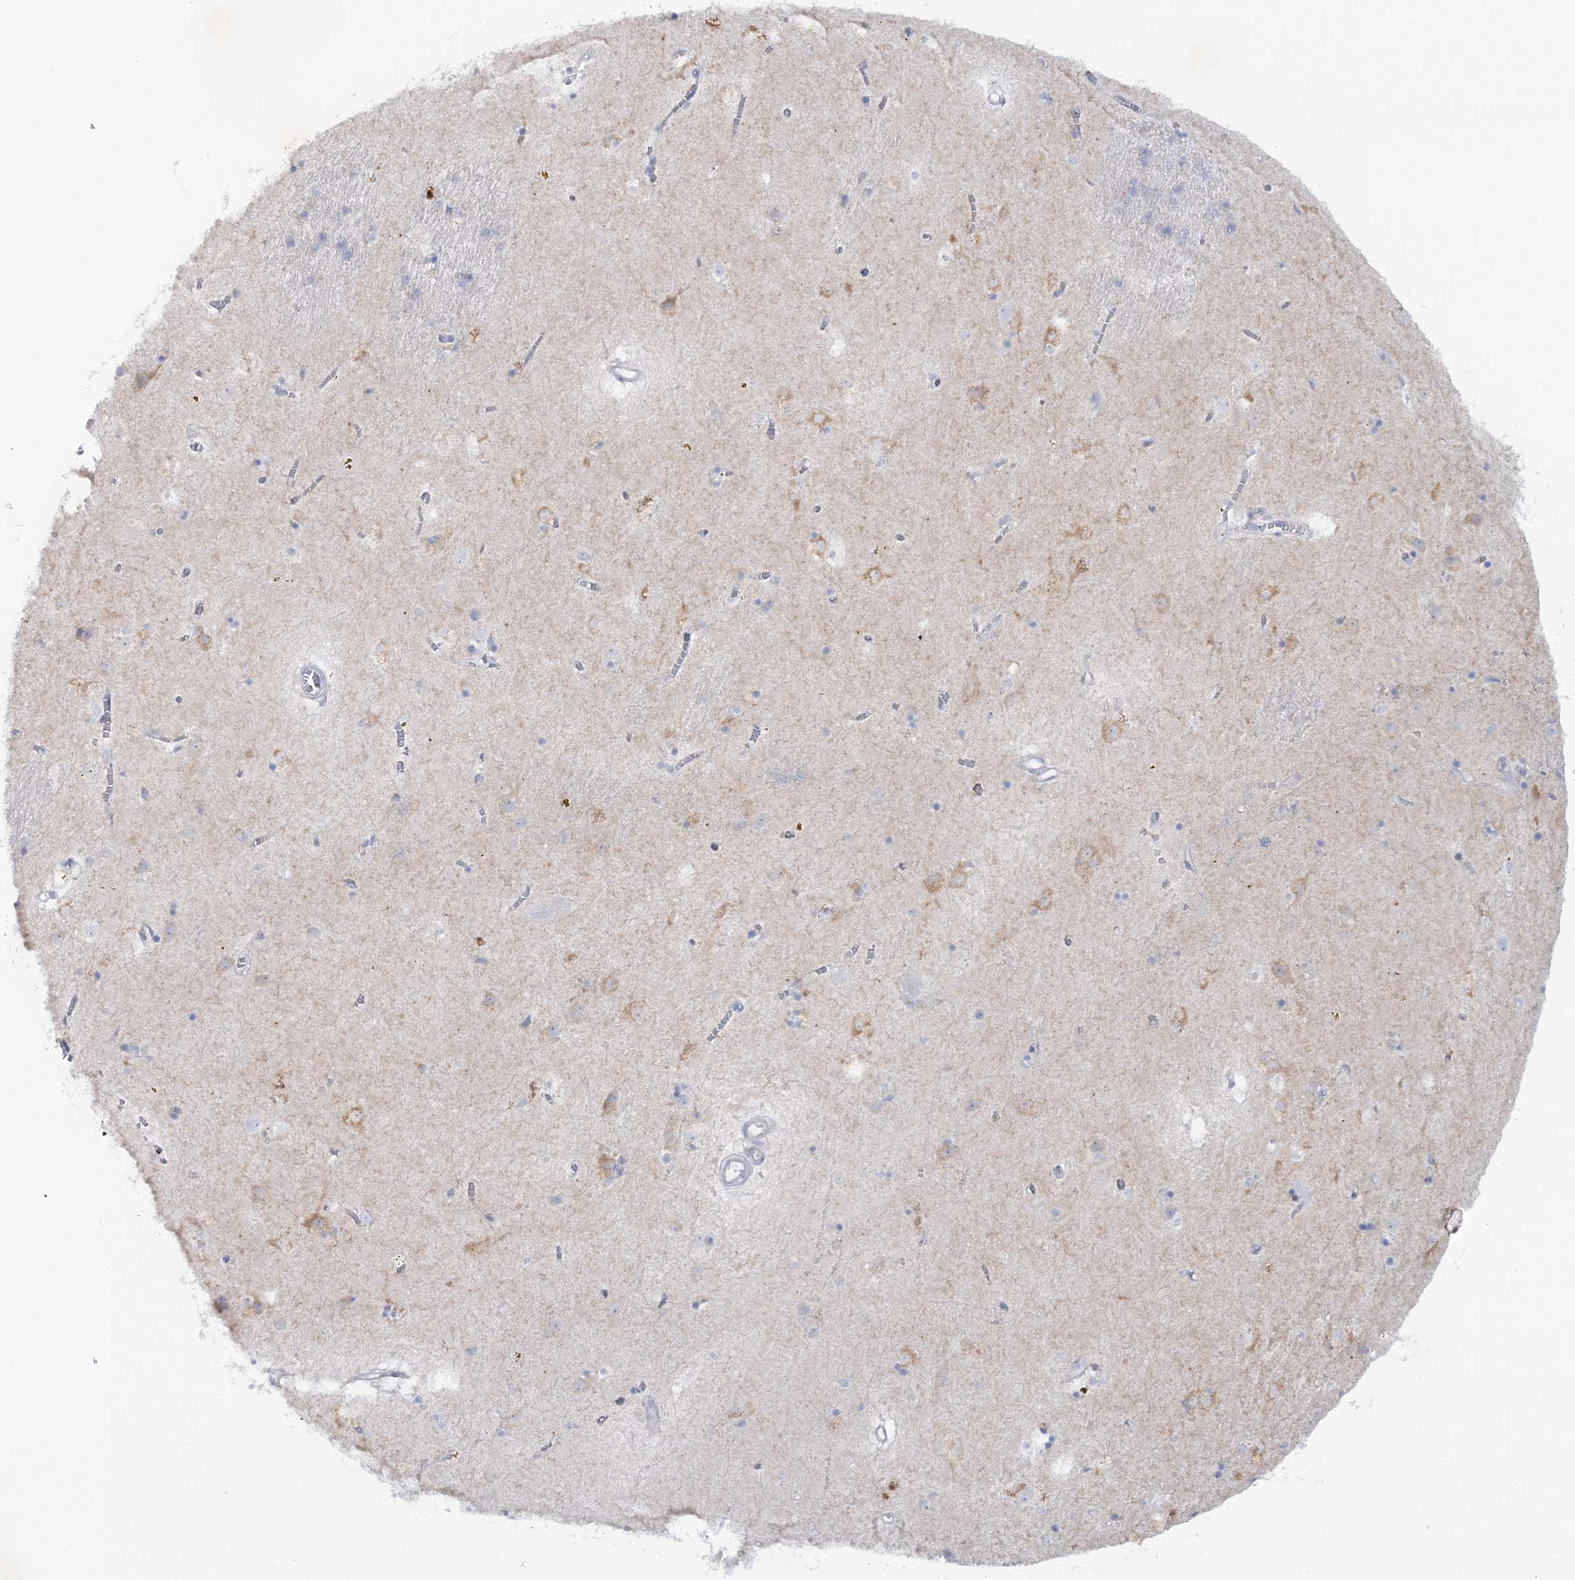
{"staining": {"intensity": "negative", "quantity": "none", "location": "none"}, "tissue": "caudate", "cell_type": "Glial cells", "image_type": "normal", "snomed": [{"axis": "morphology", "description": "Normal tissue, NOS"}, {"axis": "topography", "description": "Lateral ventricle wall"}], "caption": "Photomicrograph shows no protein positivity in glial cells of benign caudate. The staining was performed using DAB to visualize the protein expression in brown, while the nuclei were stained in blue with hematoxylin (Magnification: 20x).", "gene": "WDSUB1", "patient": {"sex": "male", "age": 70}}